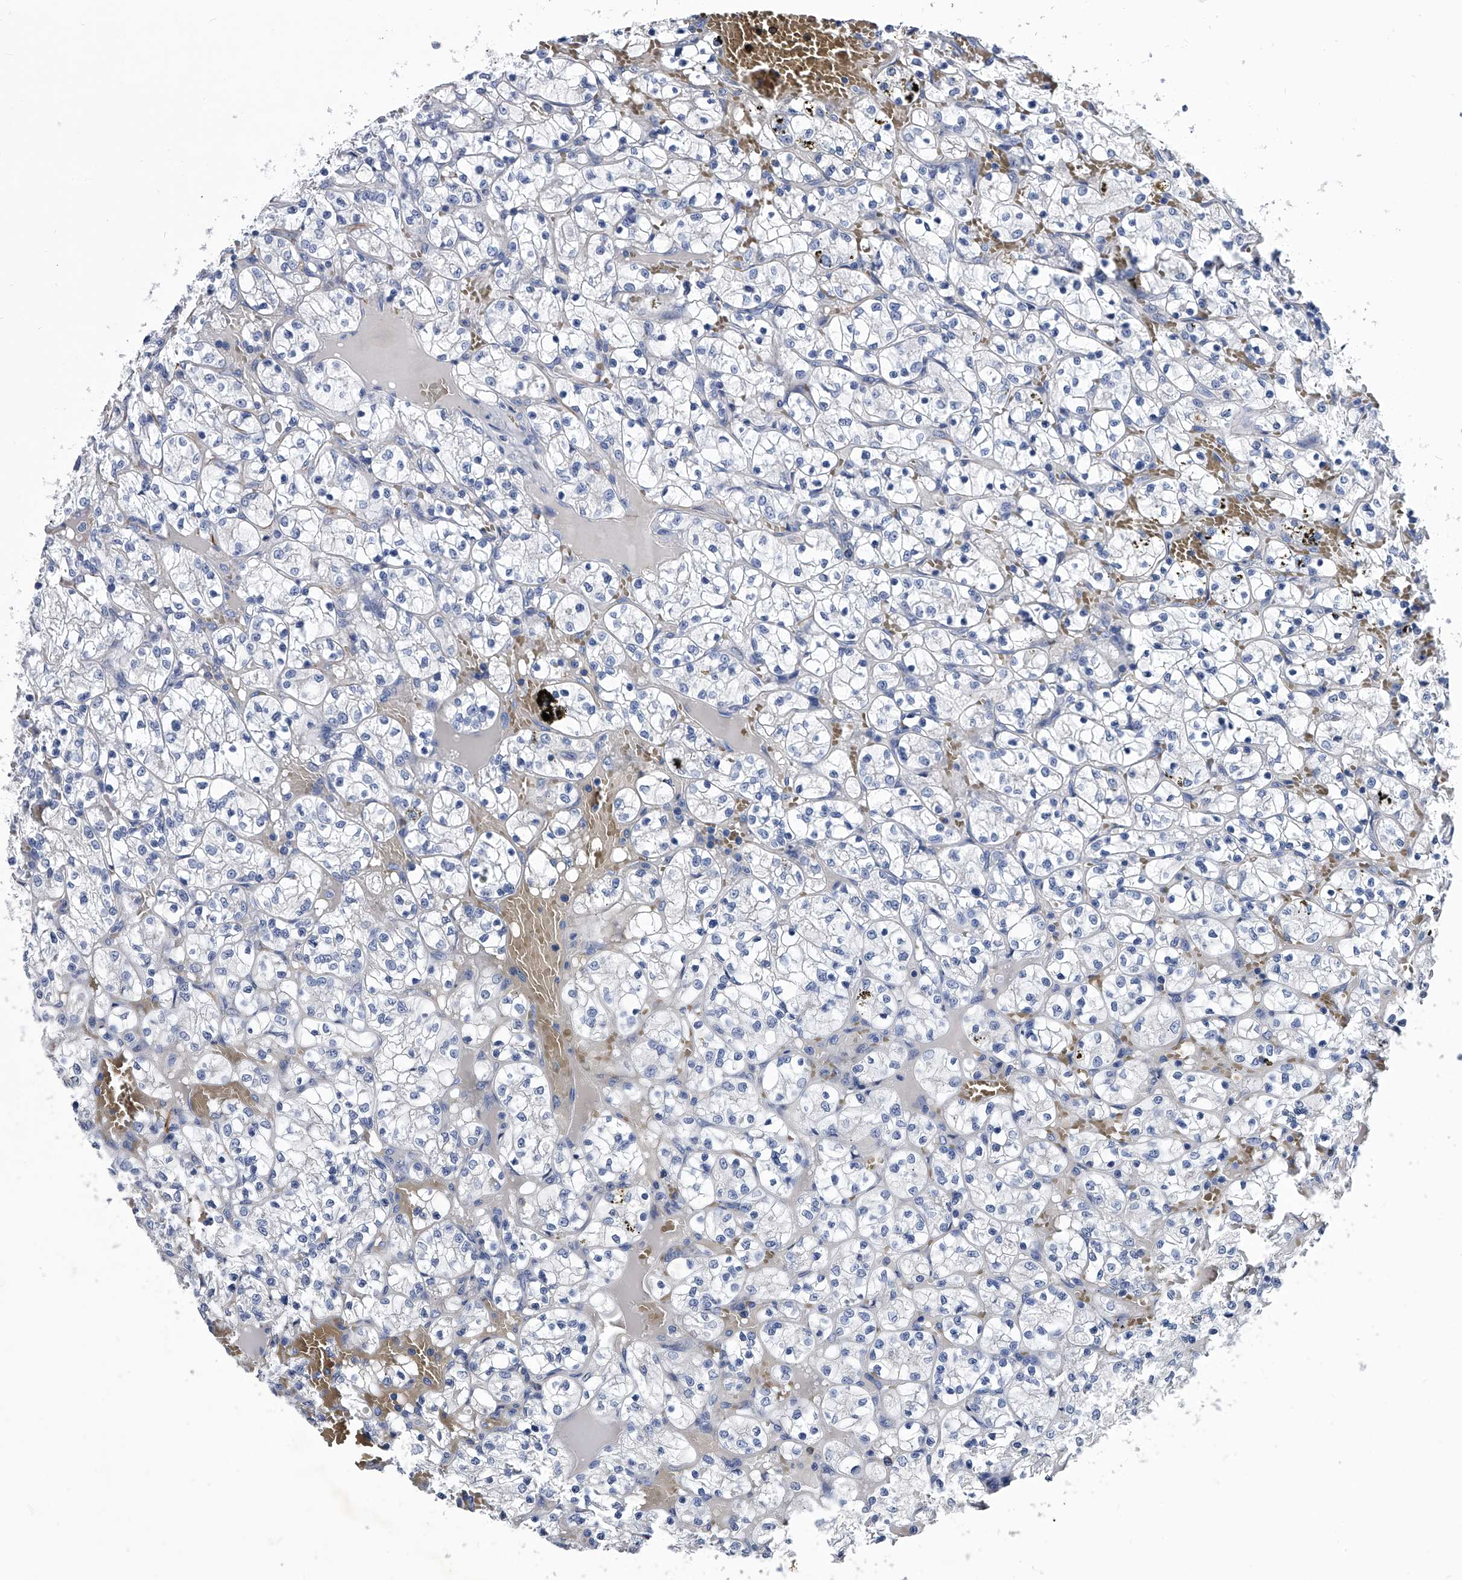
{"staining": {"intensity": "negative", "quantity": "none", "location": "none"}, "tissue": "renal cancer", "cell_type": "Tumor cells", "image_type": "cancer", "snomed": [{"axis": "morphology", "description": "Adenocarcinoma, NOS"}, {"axis": "topography", "description": "Kidney"}], "caption": "This is an immunohistochemistry (IHC) micrograph of renal cancer. There is no expression in tumor cells.", "gene": "EFCAB7", "patient": {"sex": "female", "age": 69}}